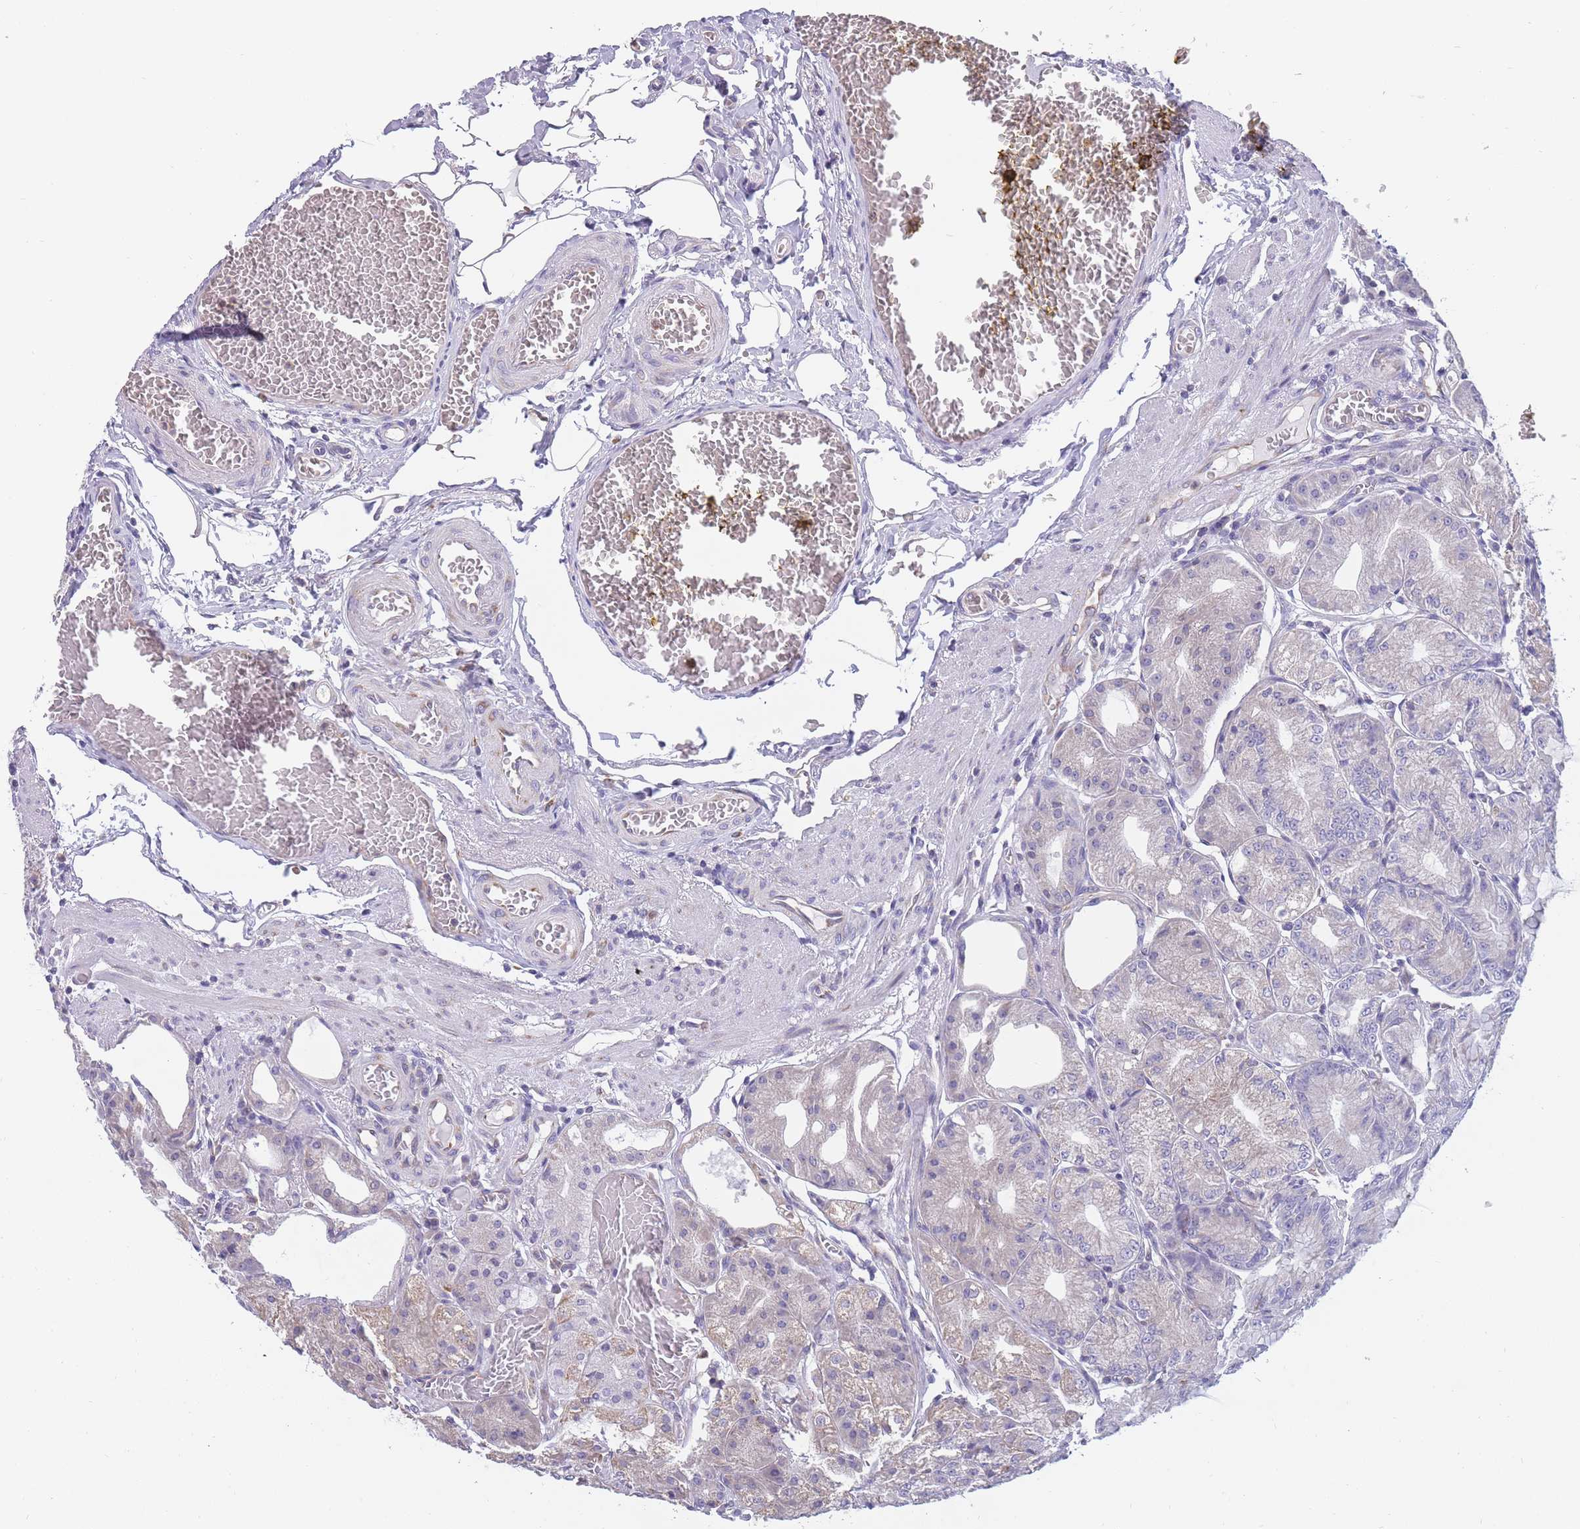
{"staining": {"intensity": "moderate", "quantity": "25%-75%", "location": "cytoplasmic/membranous"}, "tissue": "stomach", "cell_type": "Glandular cells", "image_type": "normal", "snomed": [{"axis": "morphology", "description": "Normal tissue, NOS"}, {"axis": "topography", "description": "Stomach, upper"}, {"axis": "topography", "description": "Stomach, lower"}], "caption": "The photomicrograph exhibits a brown stain indicating the presence of a protein in the cytoplasmic/membranous of glandular cells in stomach. The staining was performed using DAB (3,3'-diaminobenzidine) to visualize the protein expression in brown, while the nuclei were stained in blue with hematoxylin (Magnification: 20x).", "gene": "ZNF662", "patient": {"sex": "male", "age": 71}}